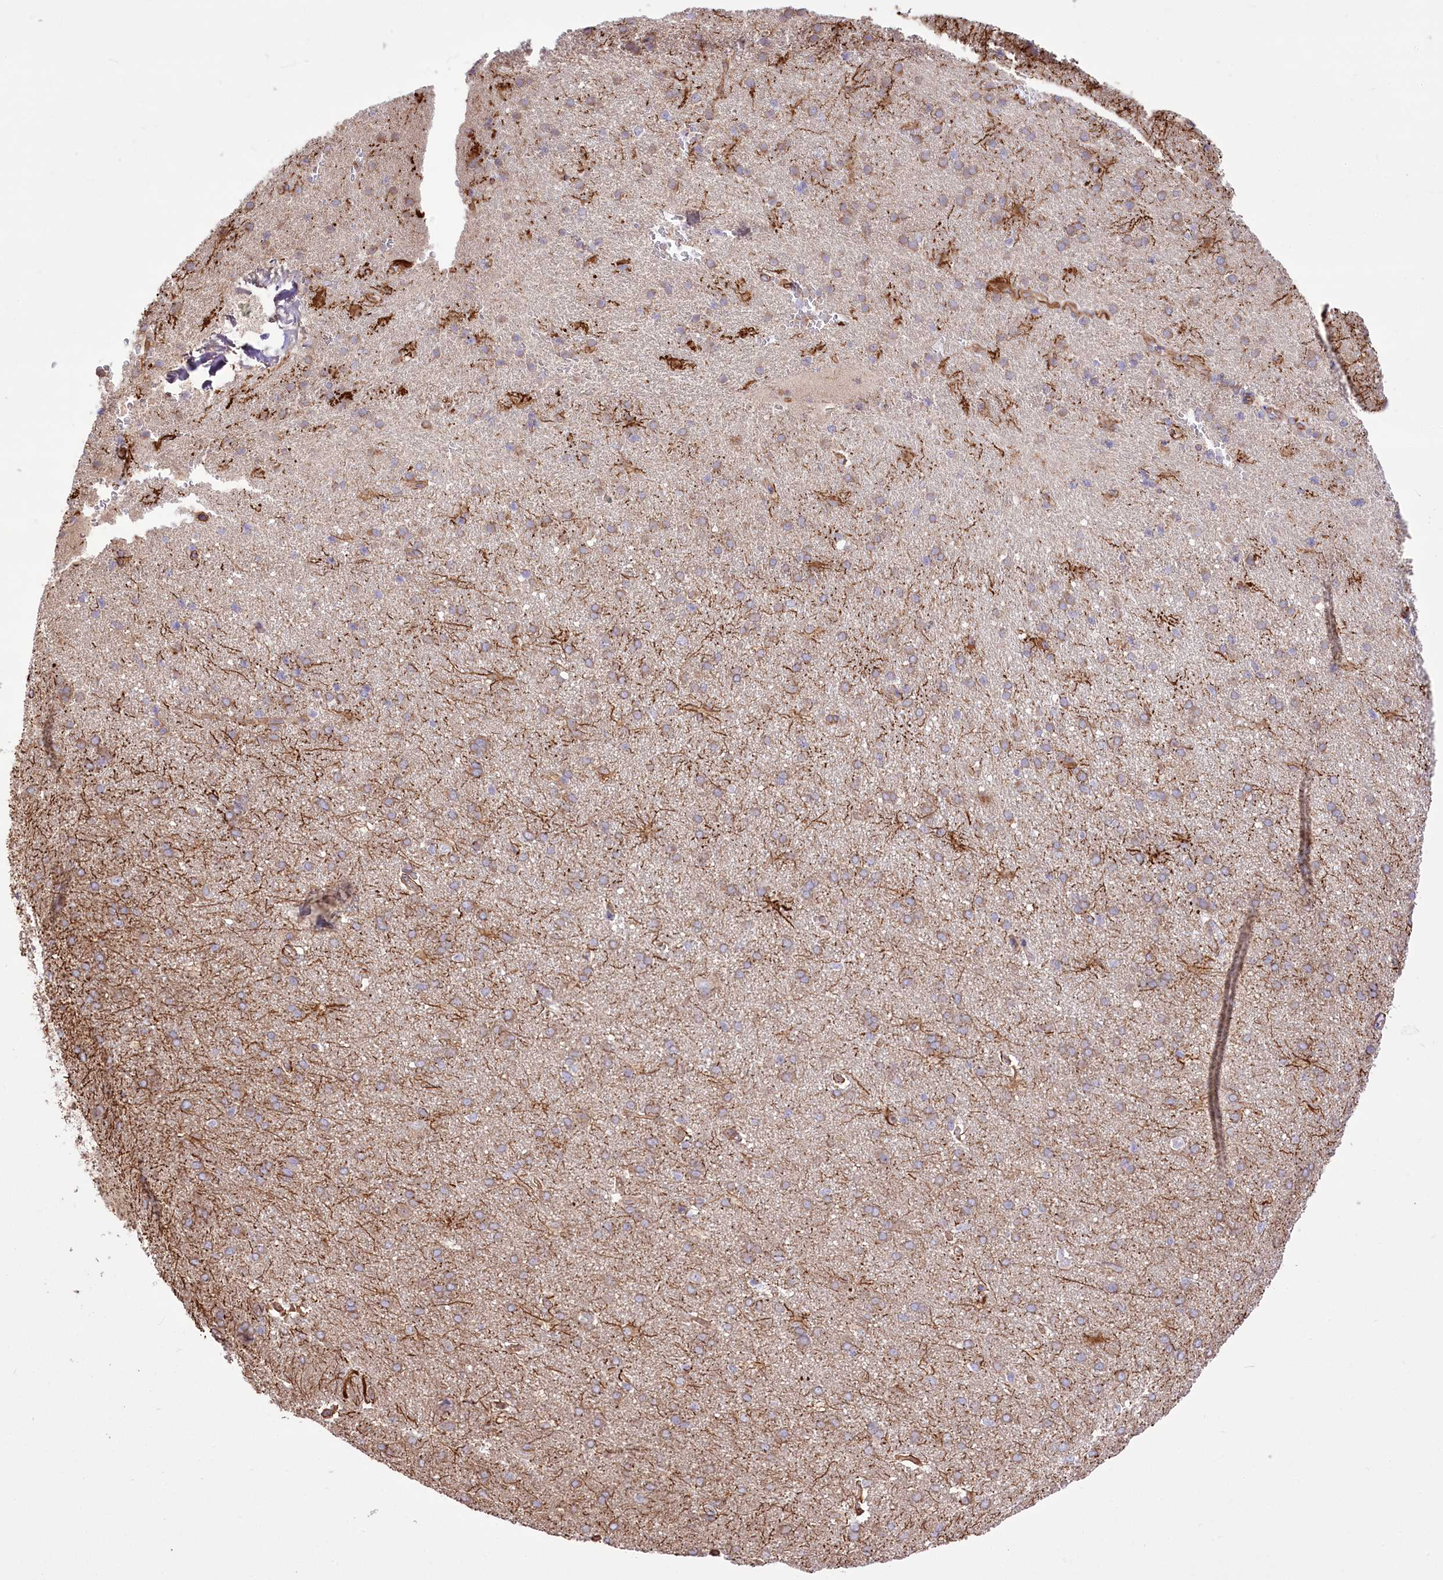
{"staining": {"intensity": "moderate", "quantity": ">75%", "location": "cytoplasmic/membranous"}, "tissue": "cerebral cortex", "cell_type": "Endothelial cells", "image_type": "normal", "snomed": [{"axis": "morphology", "description": "Normal tissue, NOS"}, {"axis": "topography", "description": "Cerebral cortex"}], "caption": "Immunohistochemistry of unremarkable cerebral cortex demonstrates medium levels of moderate cytoplasmic/membranous positivity in about >75% of endothelial cells.", "gene": "TTC1", "patient": {"sex": "male", "age": 62}}